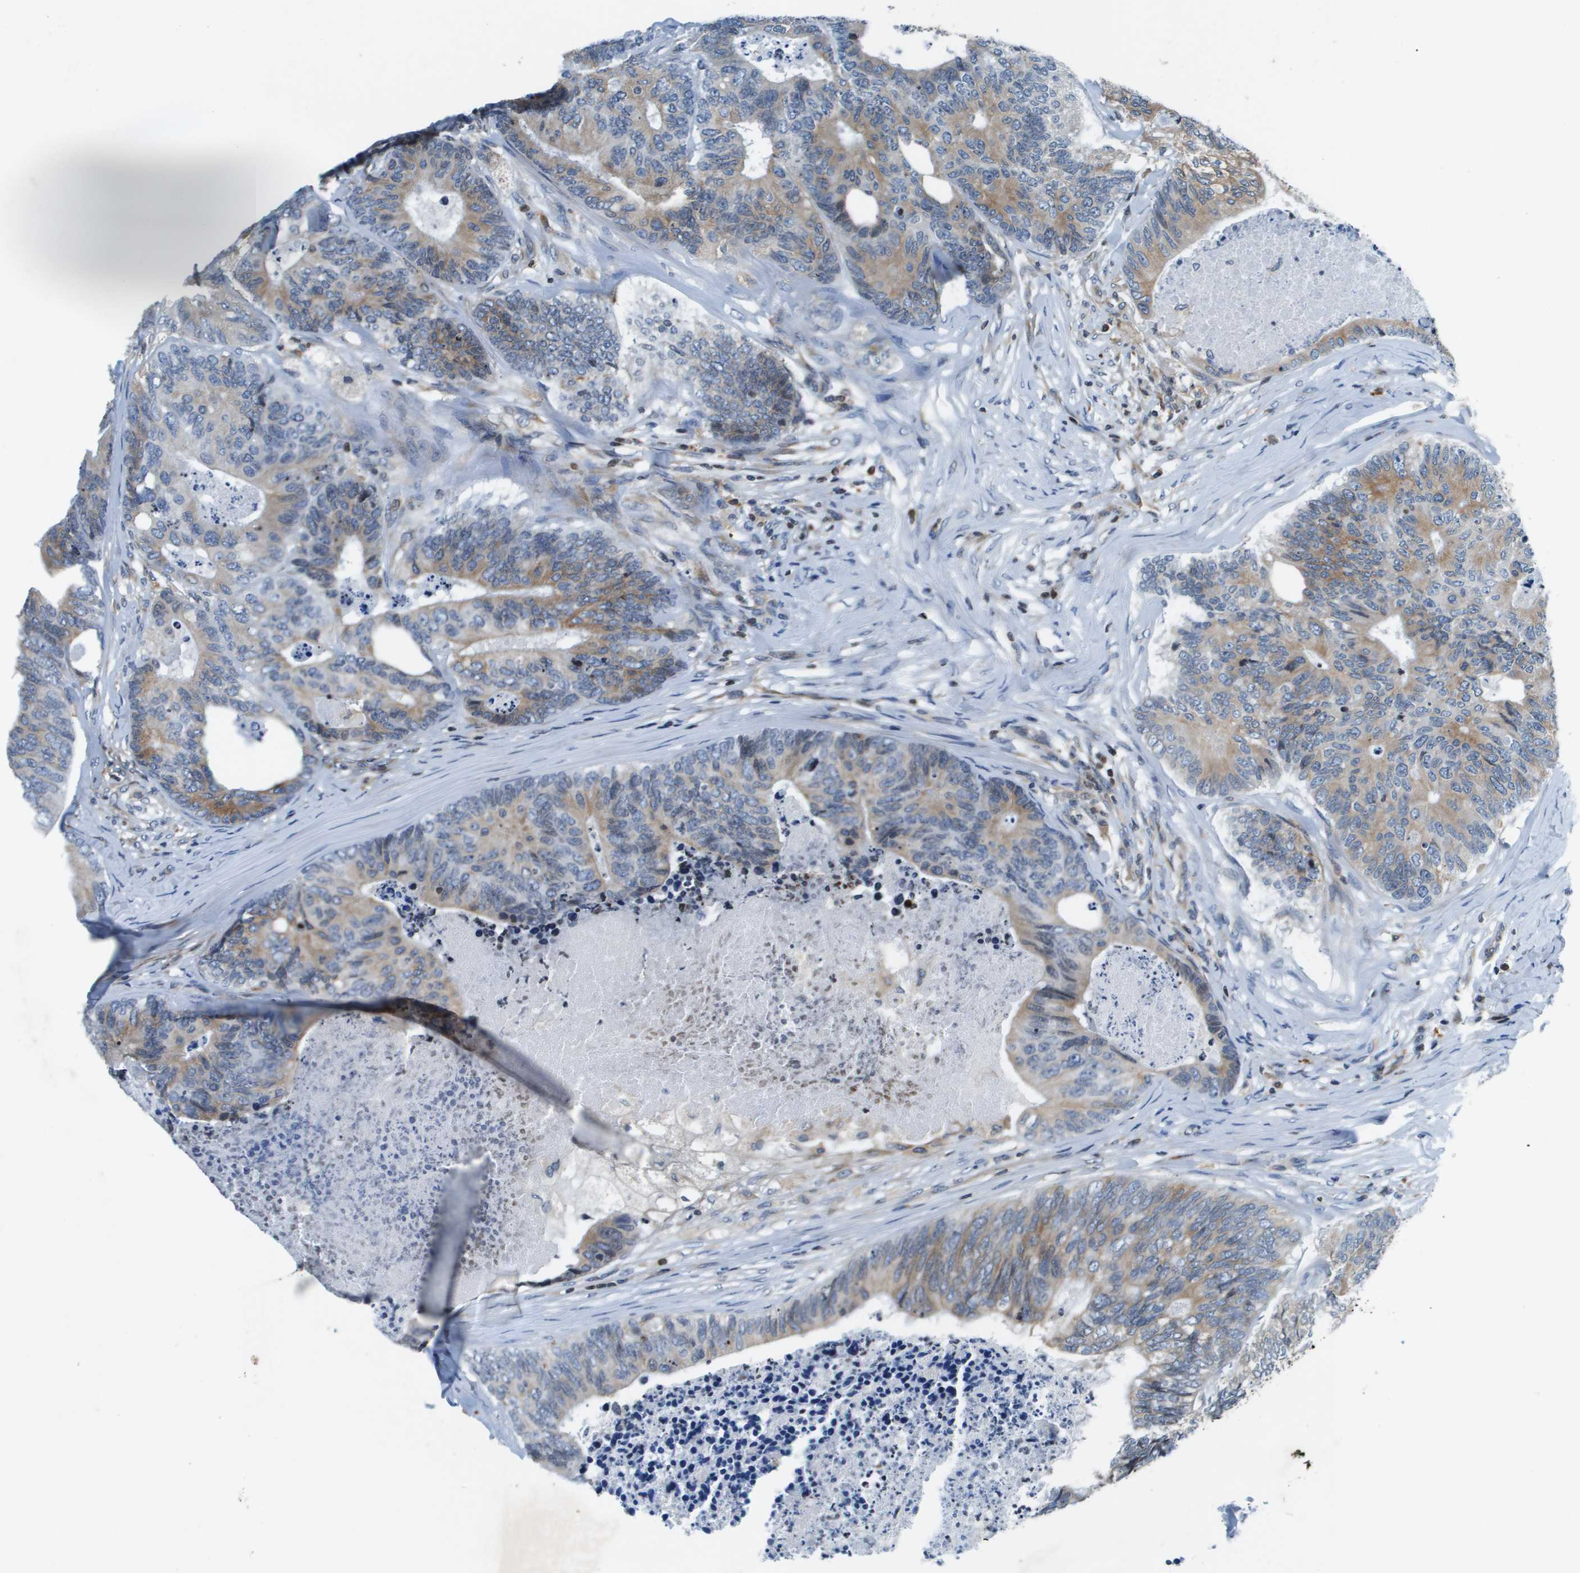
{"staining": {"intensity": "moderate", "quantity": "25%-75%", "location": "cytoplasmic/membranous"}, "tissue": "colorectal cancer", "cell_type": "Tumor cells", "image_type": "cancer", "snomed": [{"axis": "morphology", "description": "Adenocarcinoma, NOS"}, {"axis": "topography", "description": "Colon"}], "caption": "There is medium levels of moderate cytoplasmic/membranous positivity in tumor cells of colorectal adenocarcinoma, as demonstrated by immunohistochemical staining (brown color).", "gene": "ESYT1", "patient": {"sex": "female", "age": 67}}